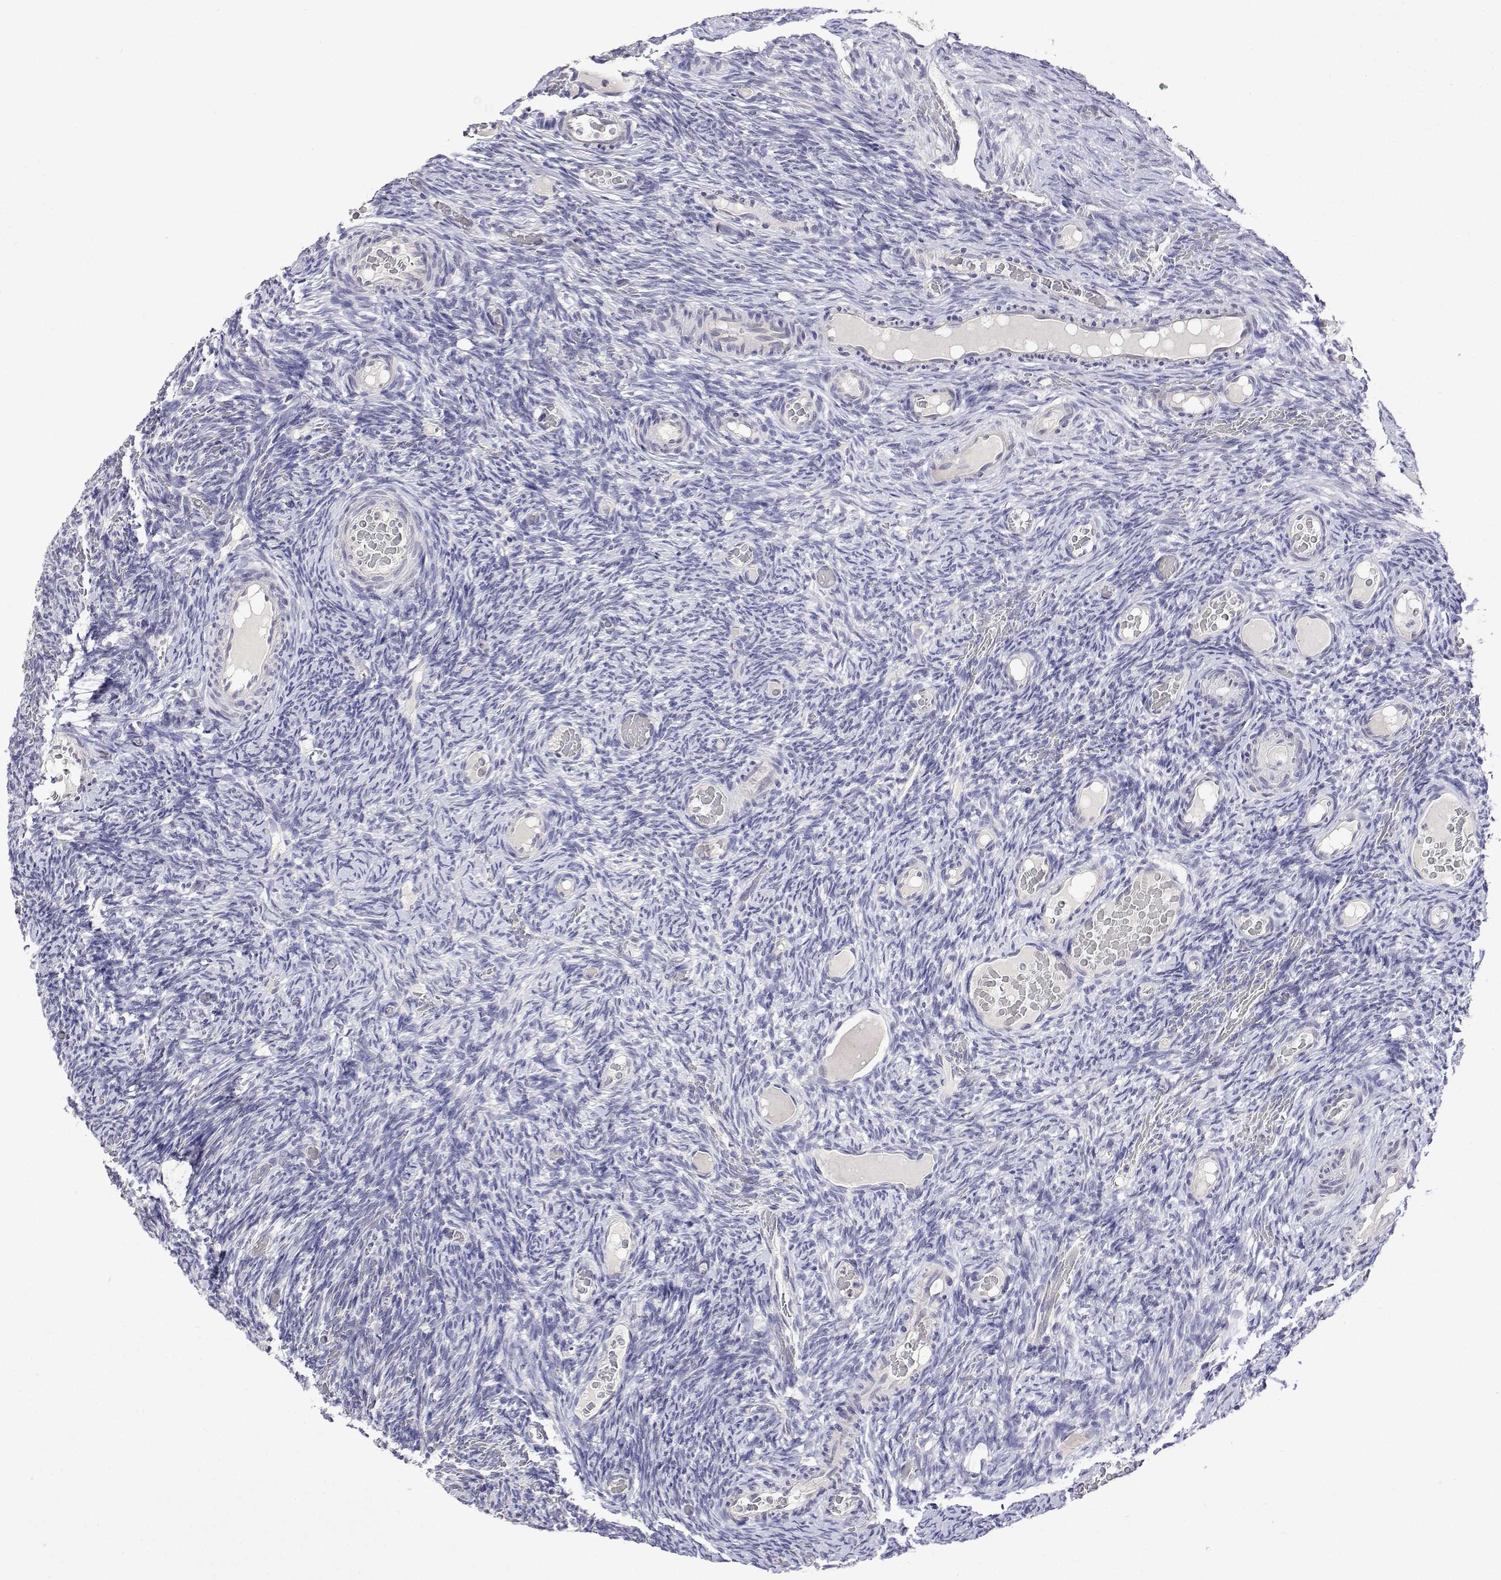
{"staining": {"intensity": "negative", "quantity": "none", "location": "none"}, "tissue": "ovary", "cell_type": "Follicle cells", "image_type": "normal", "snomed": [{"axis": "morphology", "description": "Normal tissue, NOS"}, {"axis": "topography", "description": "Ovary"}], "caption": "Human ovary stained for a protein using immunohistochemistry (IHC) exhibits no expression in follicle cells.", "gene": "PLCB1", "patient": {"sex": "female", "age": 34}}